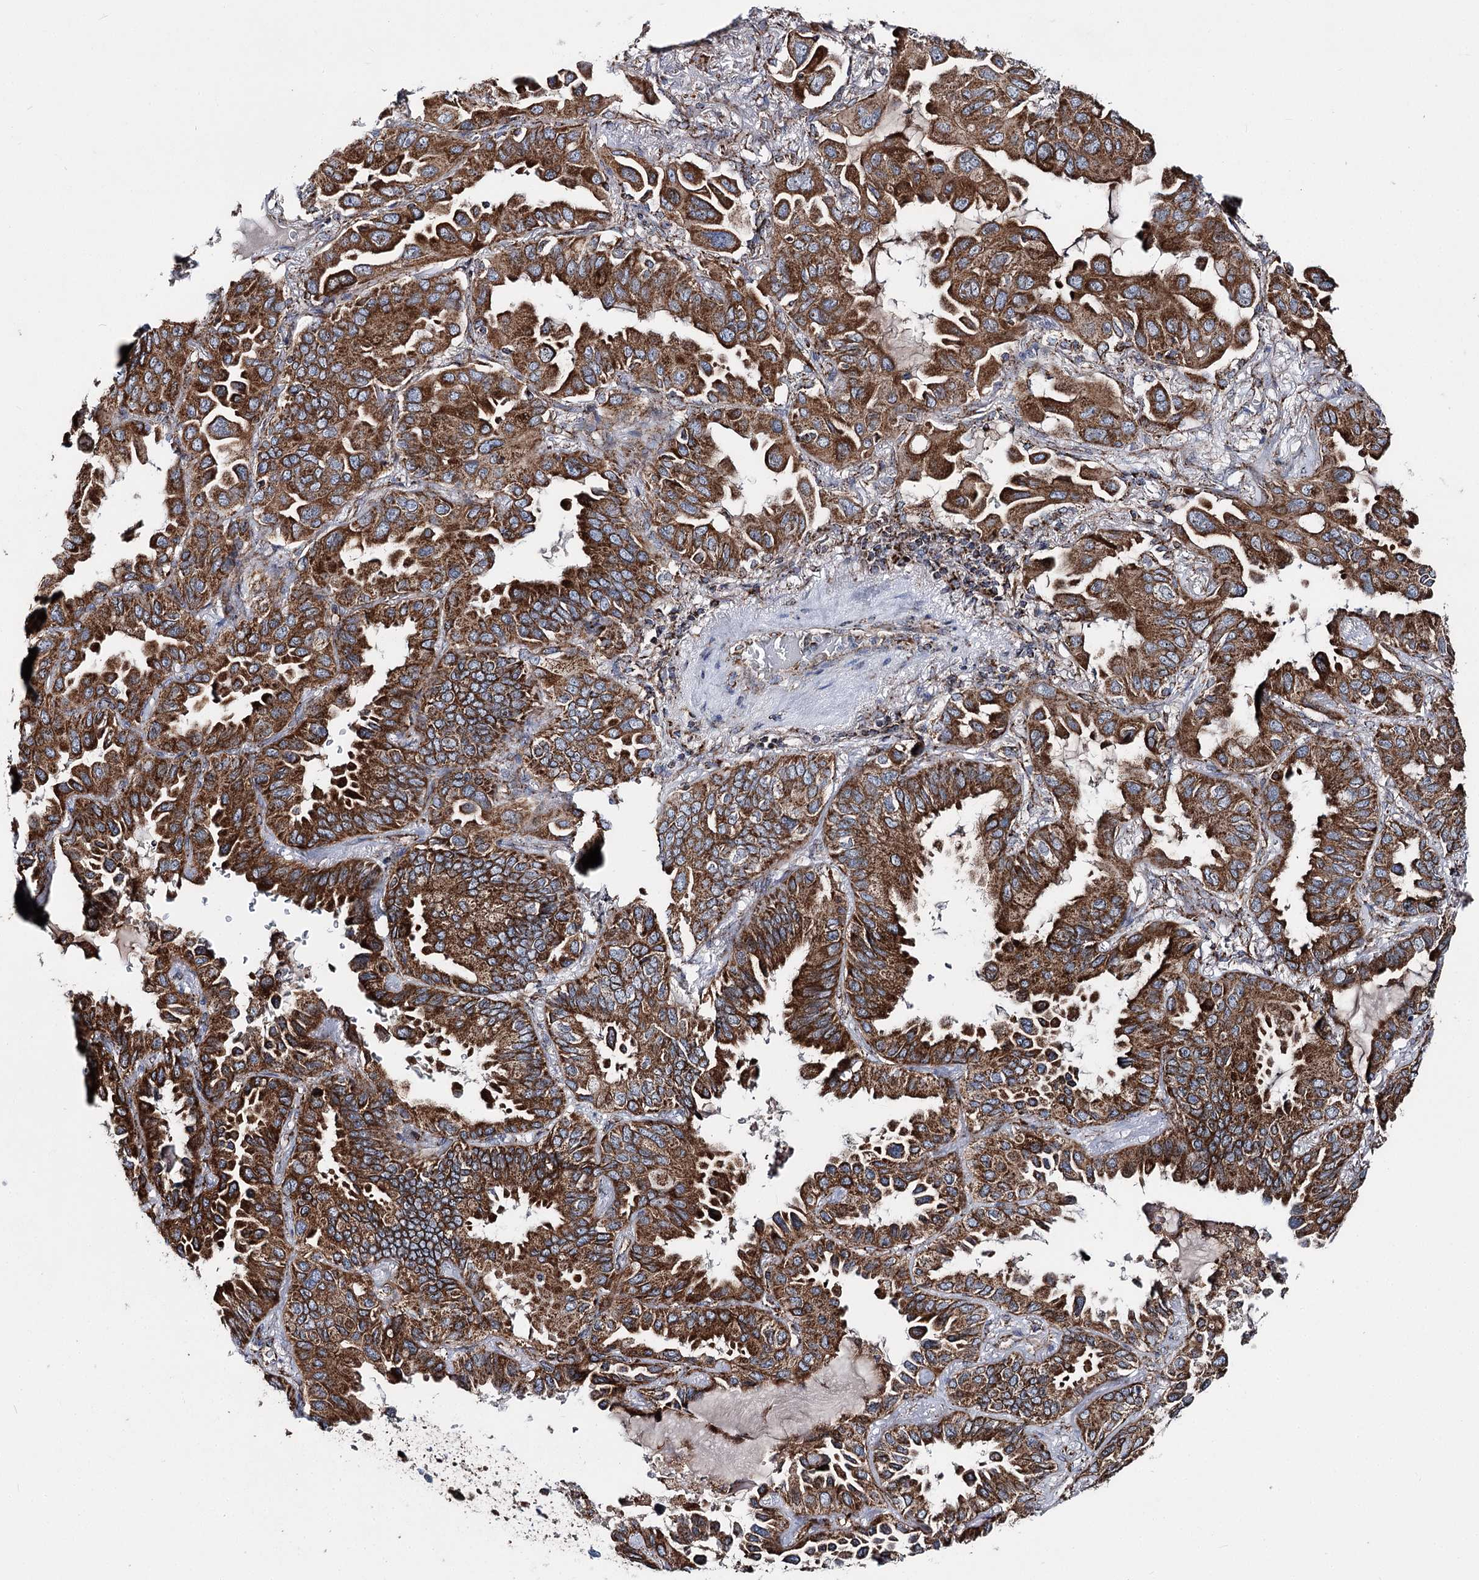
{"staining": {"intensity": "strong", "quantity": ">75%", "location": "cytoplasmic/membranous"}, "tissue": "lung cancer", "cell_type": "Tumor cells", "image_type": "cancer", "snomed": [{"axis": "morphology", "description": "Adenocarcinoma, NOS"}, {"axis": "topography", "description": "Lung"}], "caption": "An image of human lung adenocarcinoma stained for a protein demonstrates strong cytoplasmic/membranous brown staining in tumor cells.", "gene": "MSANTD2", "patient": {"sex": "male", "age": 64}}